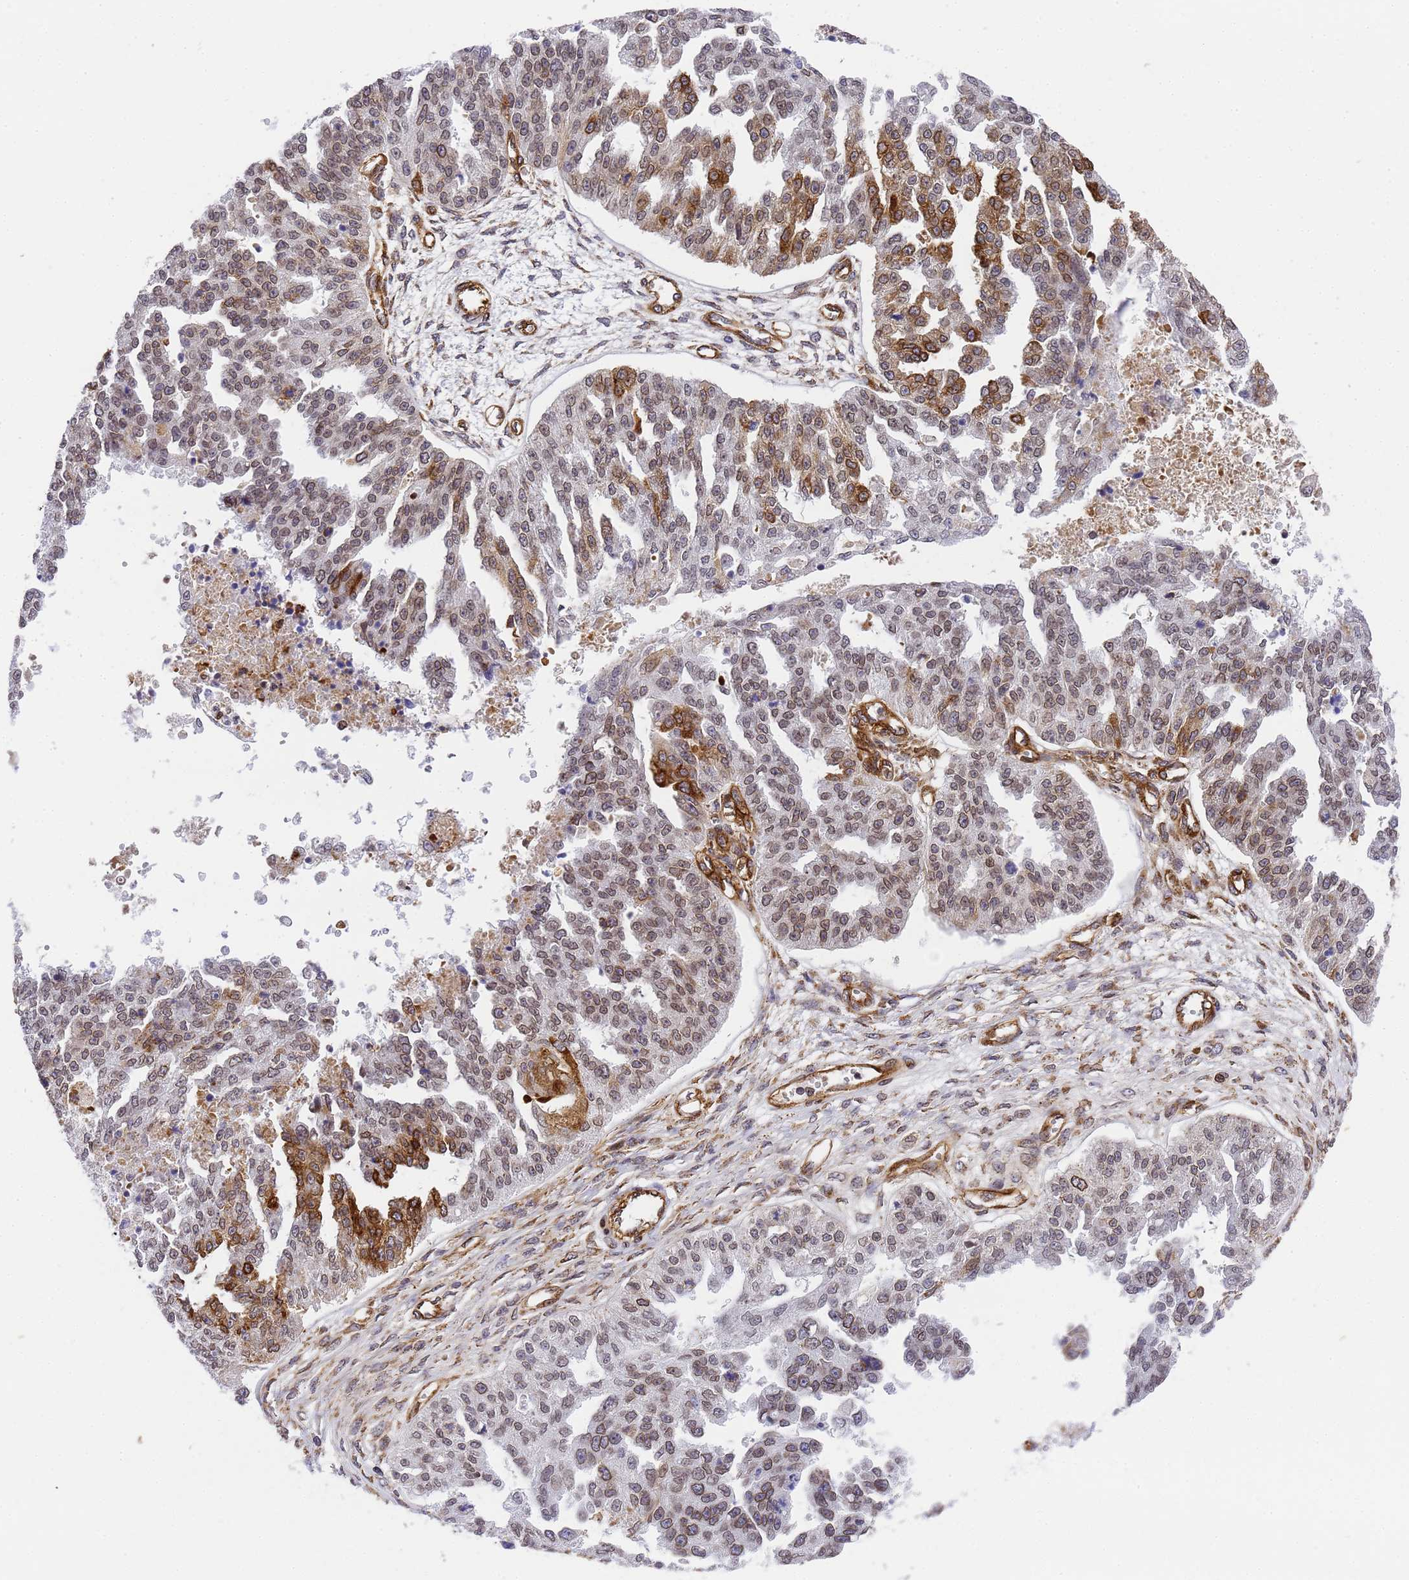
{"staining": {"intensity": "strong", "quantity": "<25%", "location": "cytoplasmic/membranous"}, "tissue": "ovarian cancer", "cell_type": "Tumor cells", "image_type": "cancer", "snomed": [{"axis": "morphology", "description": "Cystadenocarcinoma, serous, NOS"}, {"axis": "topography", "description": "Ovary"}], "caption": "High-magnification brightfield microscopy of ovarian cancer (serous cystadenocarcinoma) stained with DAB (3,3'-diaminobenzidine) (brown) and counterstained with hematoxylin (blue). tumor cells exhibit strong cytoplasmic/membranous staining is seen in approximately<25% of cells.", "gene": "IGFBP7", "patient": {"sex": "female", "age": 58}}